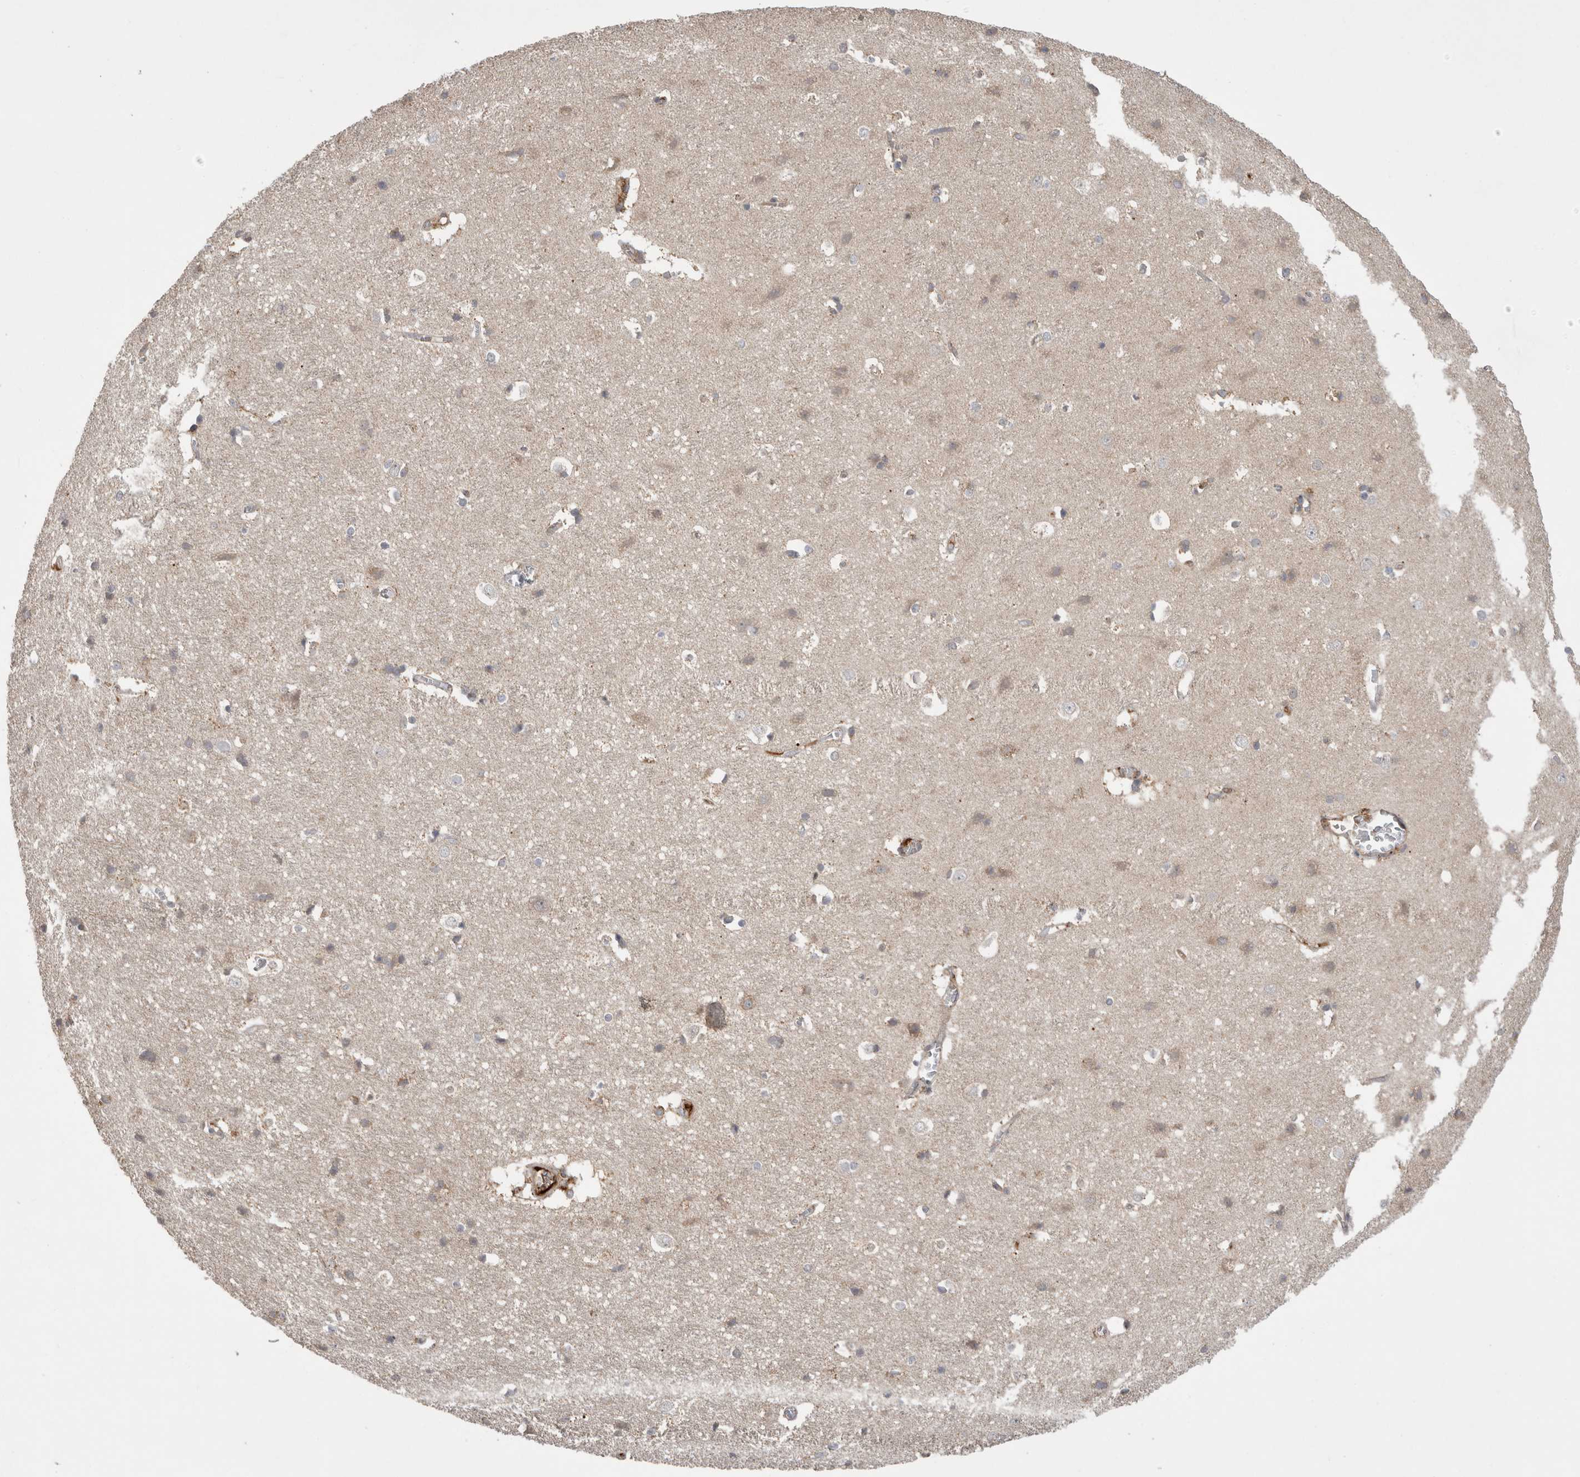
{"staining": {"intensity": "weak", "quantity": ">75%", "location": "cytoplasmic/membranous"}, "tissue": "cerebral cortex", "cell_type": "Endothelial cells", "image_type": "normal", "snomed": [{"axis": "morphology", "description": "Normal tissue, NOS"}, {"axis": "topography", "description": "Cerebral cortex"}], "caption": "High-power microscopy captured an immunohistochemistry (IHC) image of benign cerebral cortex, revealing weak cytoplasmic/membranous staining in about >75% of endothelial cells. (brown staining indicates protein expression, while blue staining denotes nuclei).", "gene": "DARS2", "patient": {"sex": "male", "age": 54}}